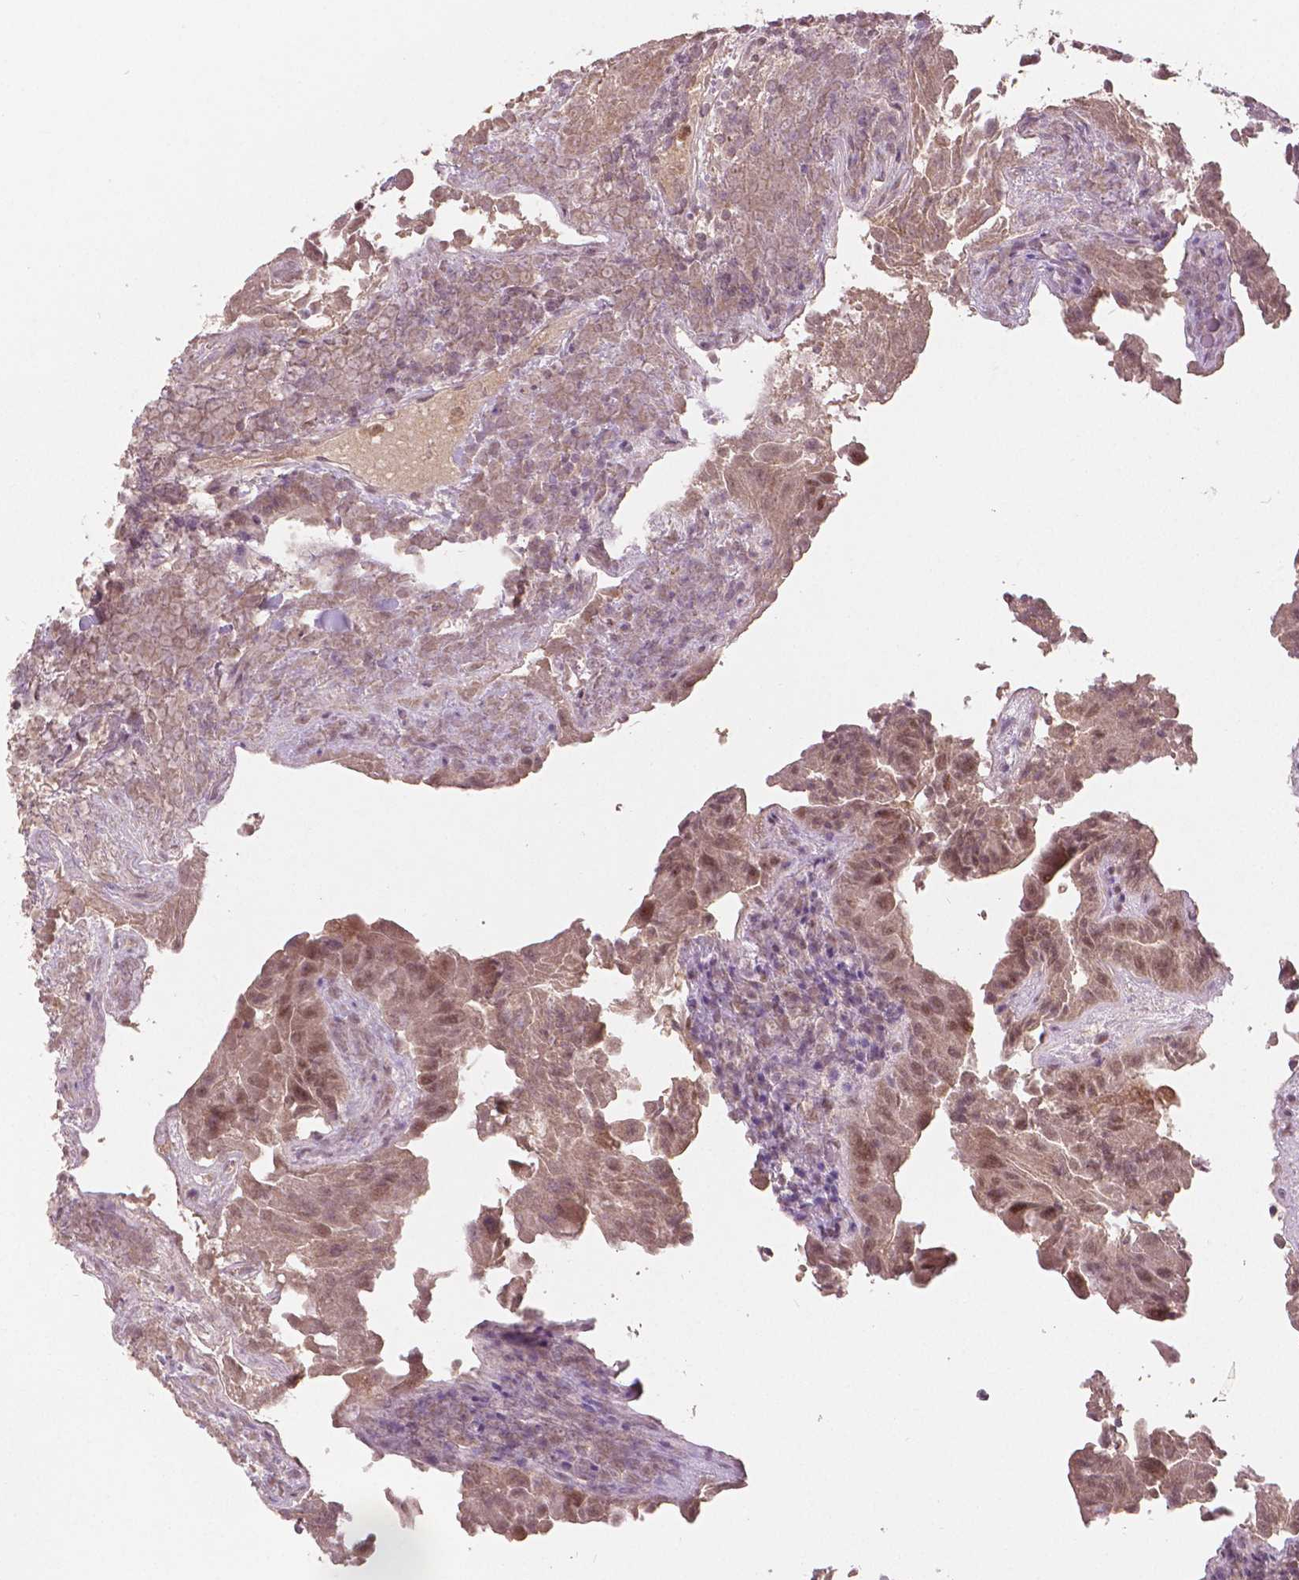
{"staining": {"intensity": "moderate", "quantity": ">75%", "location": "nuclear"}, "tissue": "thyroid cancer", "cell_type": "Tumor cells", "image_type": "cancer", "snomed": [{"axis": "morphology", "description": "Papillary adenocarcinoma, NOS"}, {"axis": "topography", "description": "Thyroid gland"}], "caption": "A histopathology image of human thyroid cancer stained for a protein shows moderate nuclear brown staining in tumor cells.", "gene": "NSD2", "patient": {"sex": "female", "age": 37}}